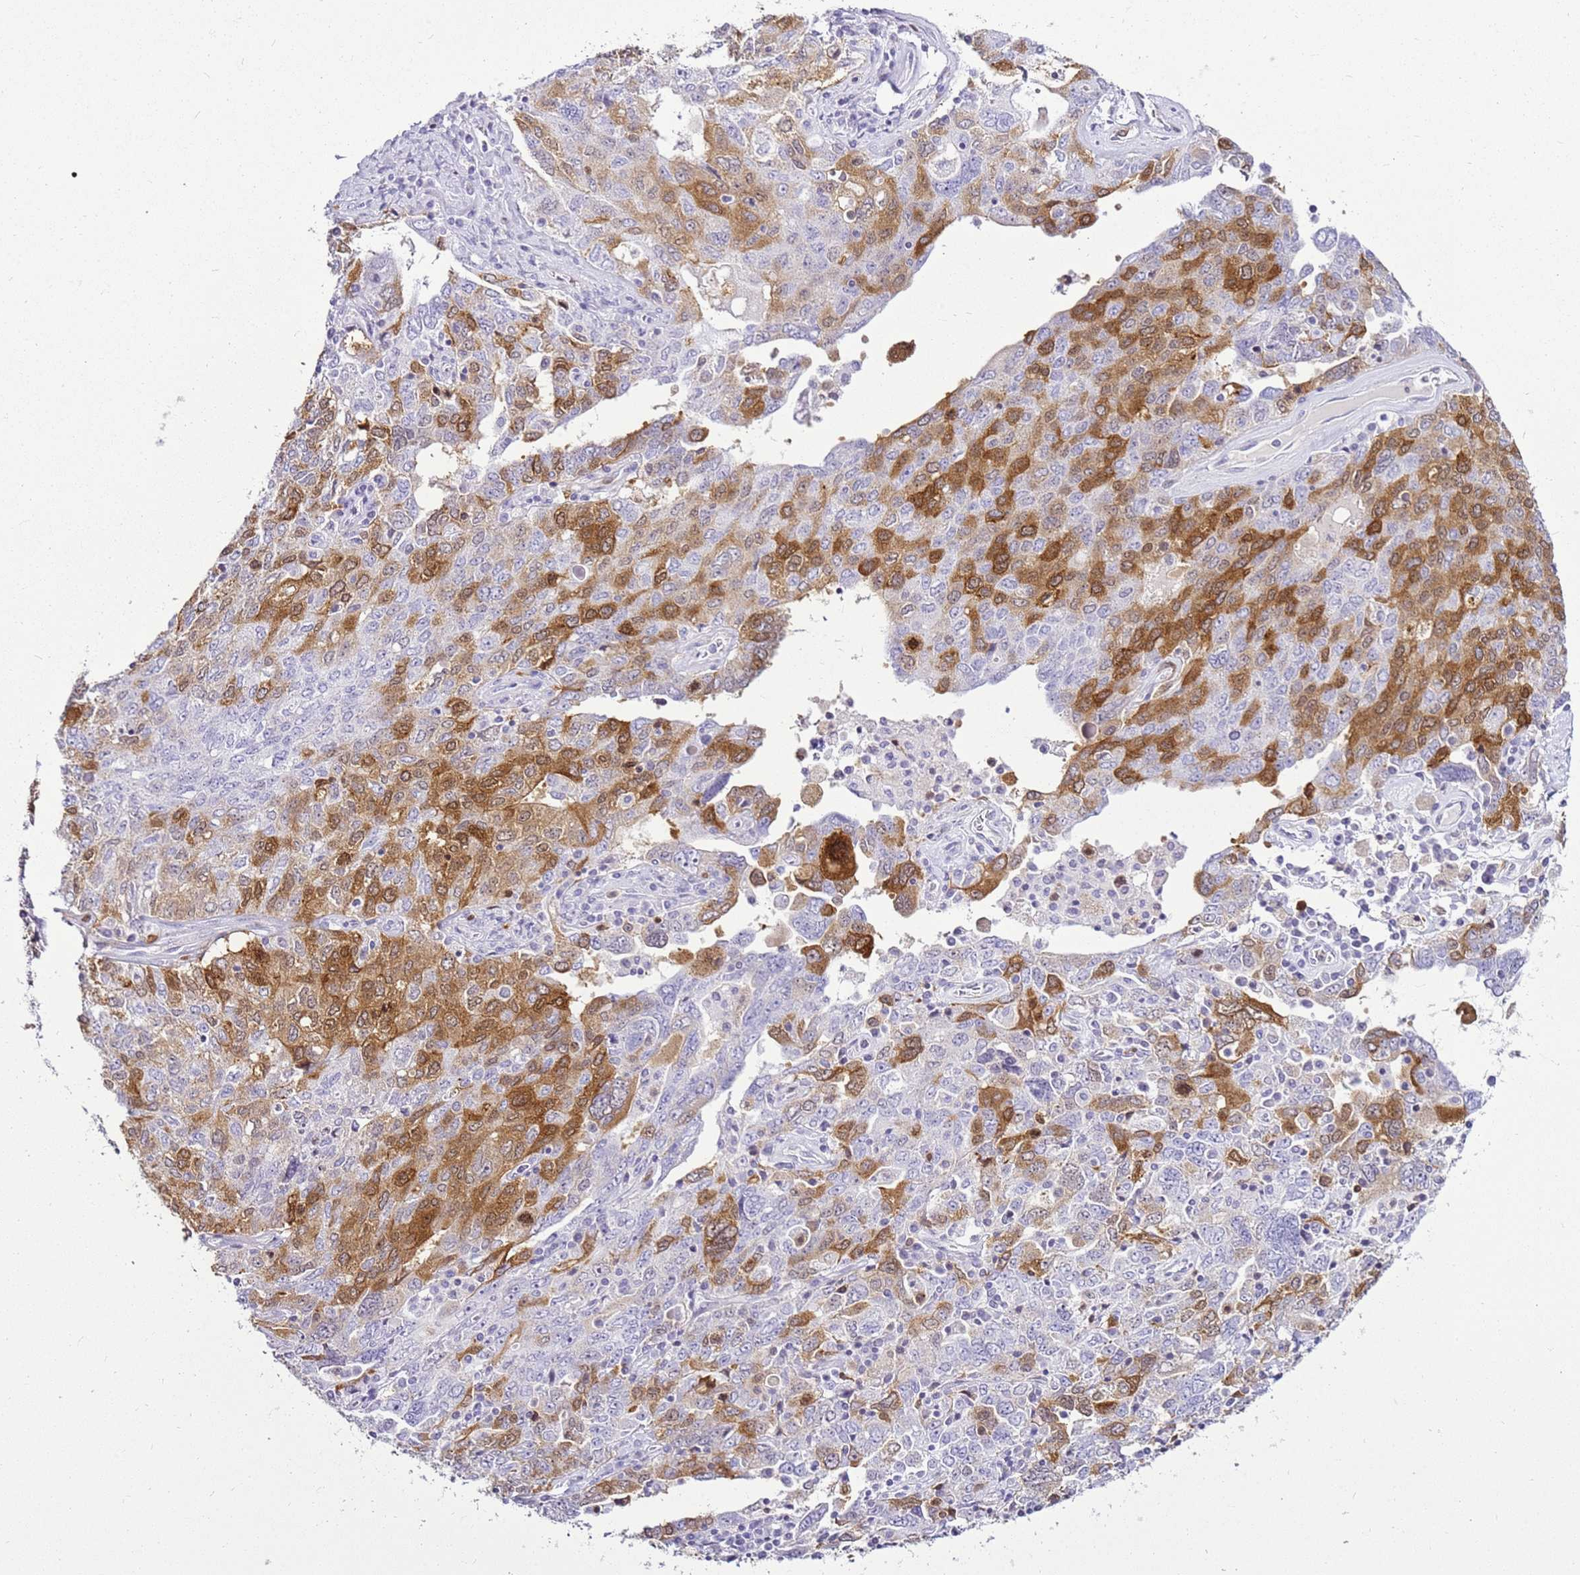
{"staining": {"intensity": "moderate", "quantity": "25%-75%", "location": "cytoplasmic/membranous,nuclear"}, "tissue": "ovarian cancer", "cell_type": "Tumor cells", "image_type": "cancer", "snomed": [{"axis": "morphology", "description": "Carcinoma, endometroid"}, {"axis": "topography", "description": "Ovary"}], "caption": "Approximately 25%-75% of tumor cells in ovarian endometroid carcinoma show moderate cytoplasmic/membranous and nuclear protein expression as visualized by brown immunohistochemical staining.", "gene": "SPC25", "patient": {"sex": "female", "age": 62}}